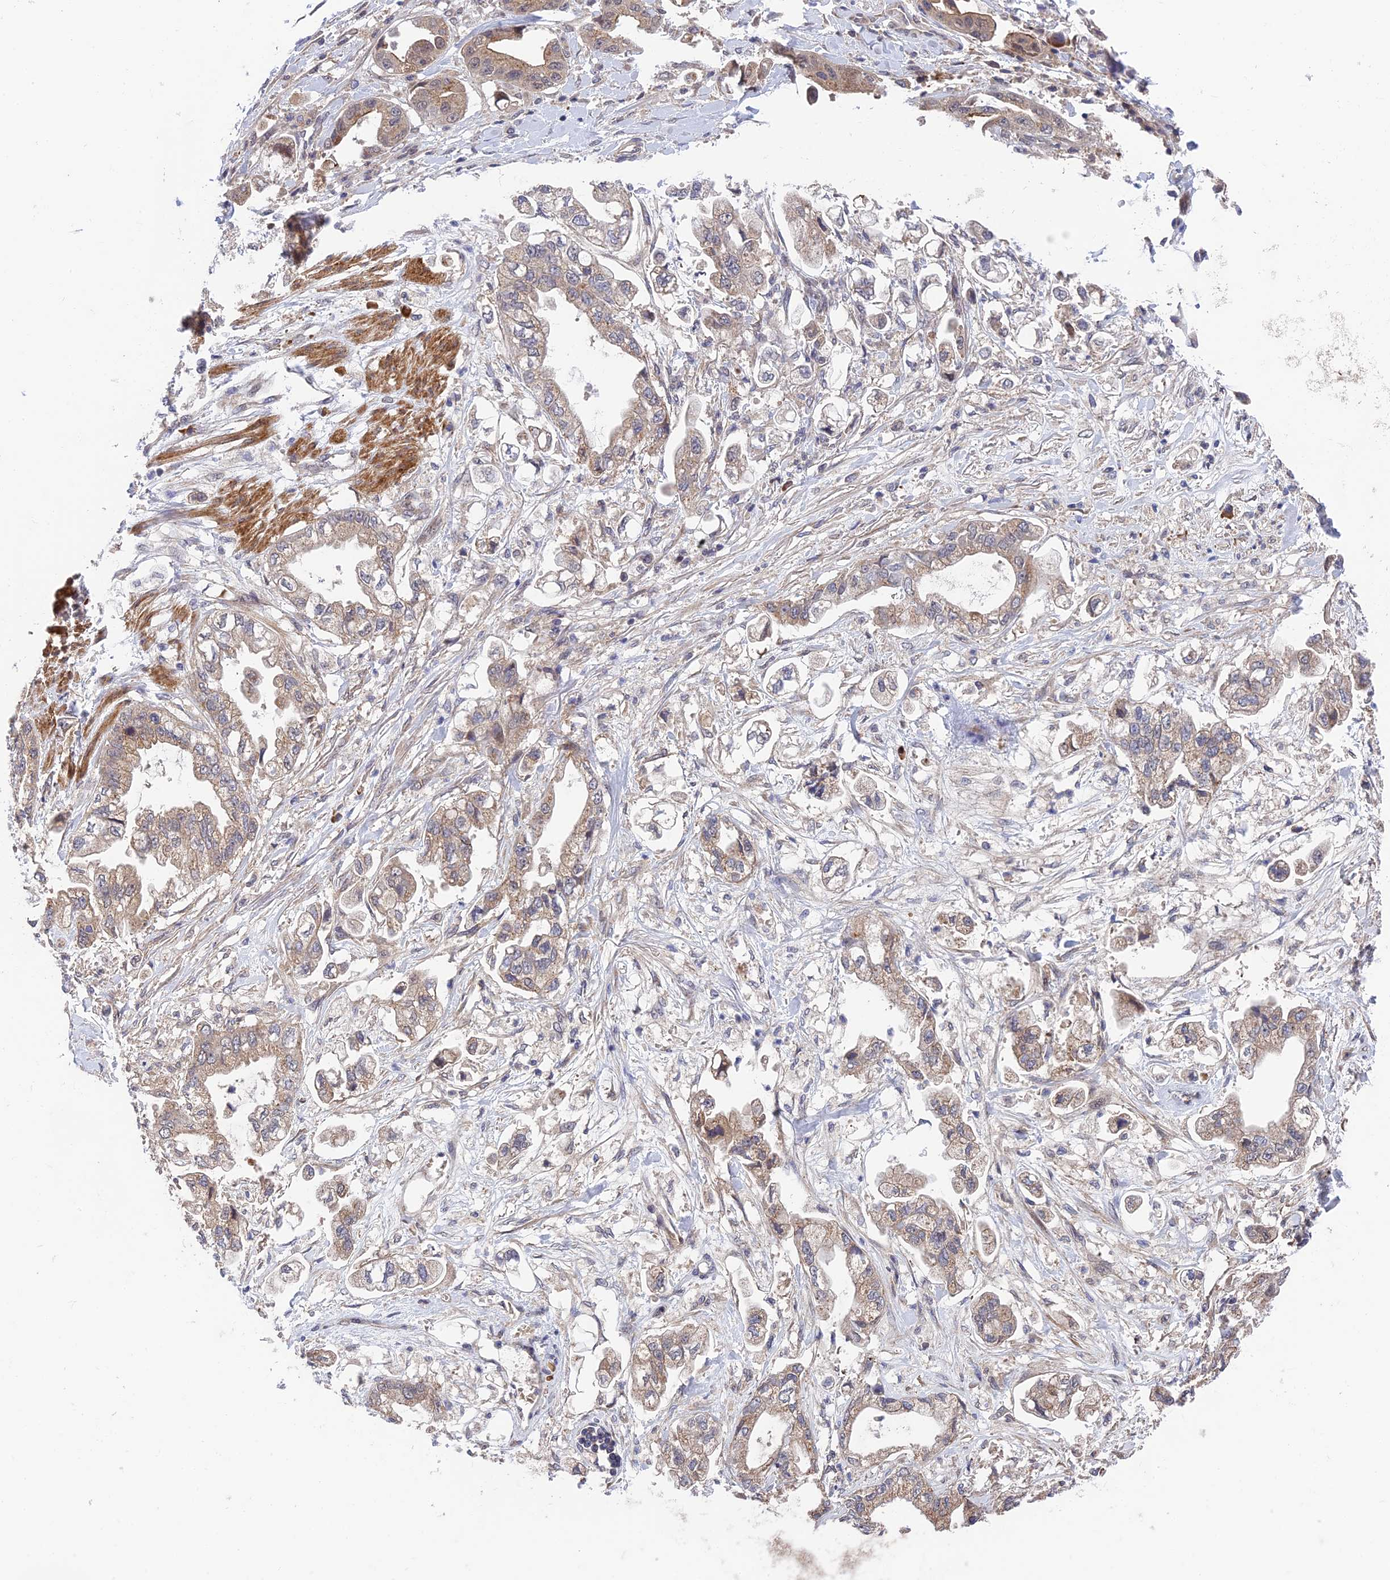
{"staining": {"intensity": "weak", "quantity": "25%-75%", "location": "cytoplasmic/membranous"}, "tissue": "stomach cancer", "cell_type": "Tumor cells", "image_type": "cancer", "snomed": [{"axis": "morphology", "description": "Adenocarcinoma, NOS"}, {"axis": "topography", "description": "Stomach"}], "caption": "This photomicrograph displays adenocarcinoma (stomach) stained with IHC to label a protein in brown. The cytoplasmic/membranous of tumor cells show weak positivity for the protein. Nuclei are counter-stained blue.", "gene": "UROS", "patient": {"sex": "male", "age": 62}}